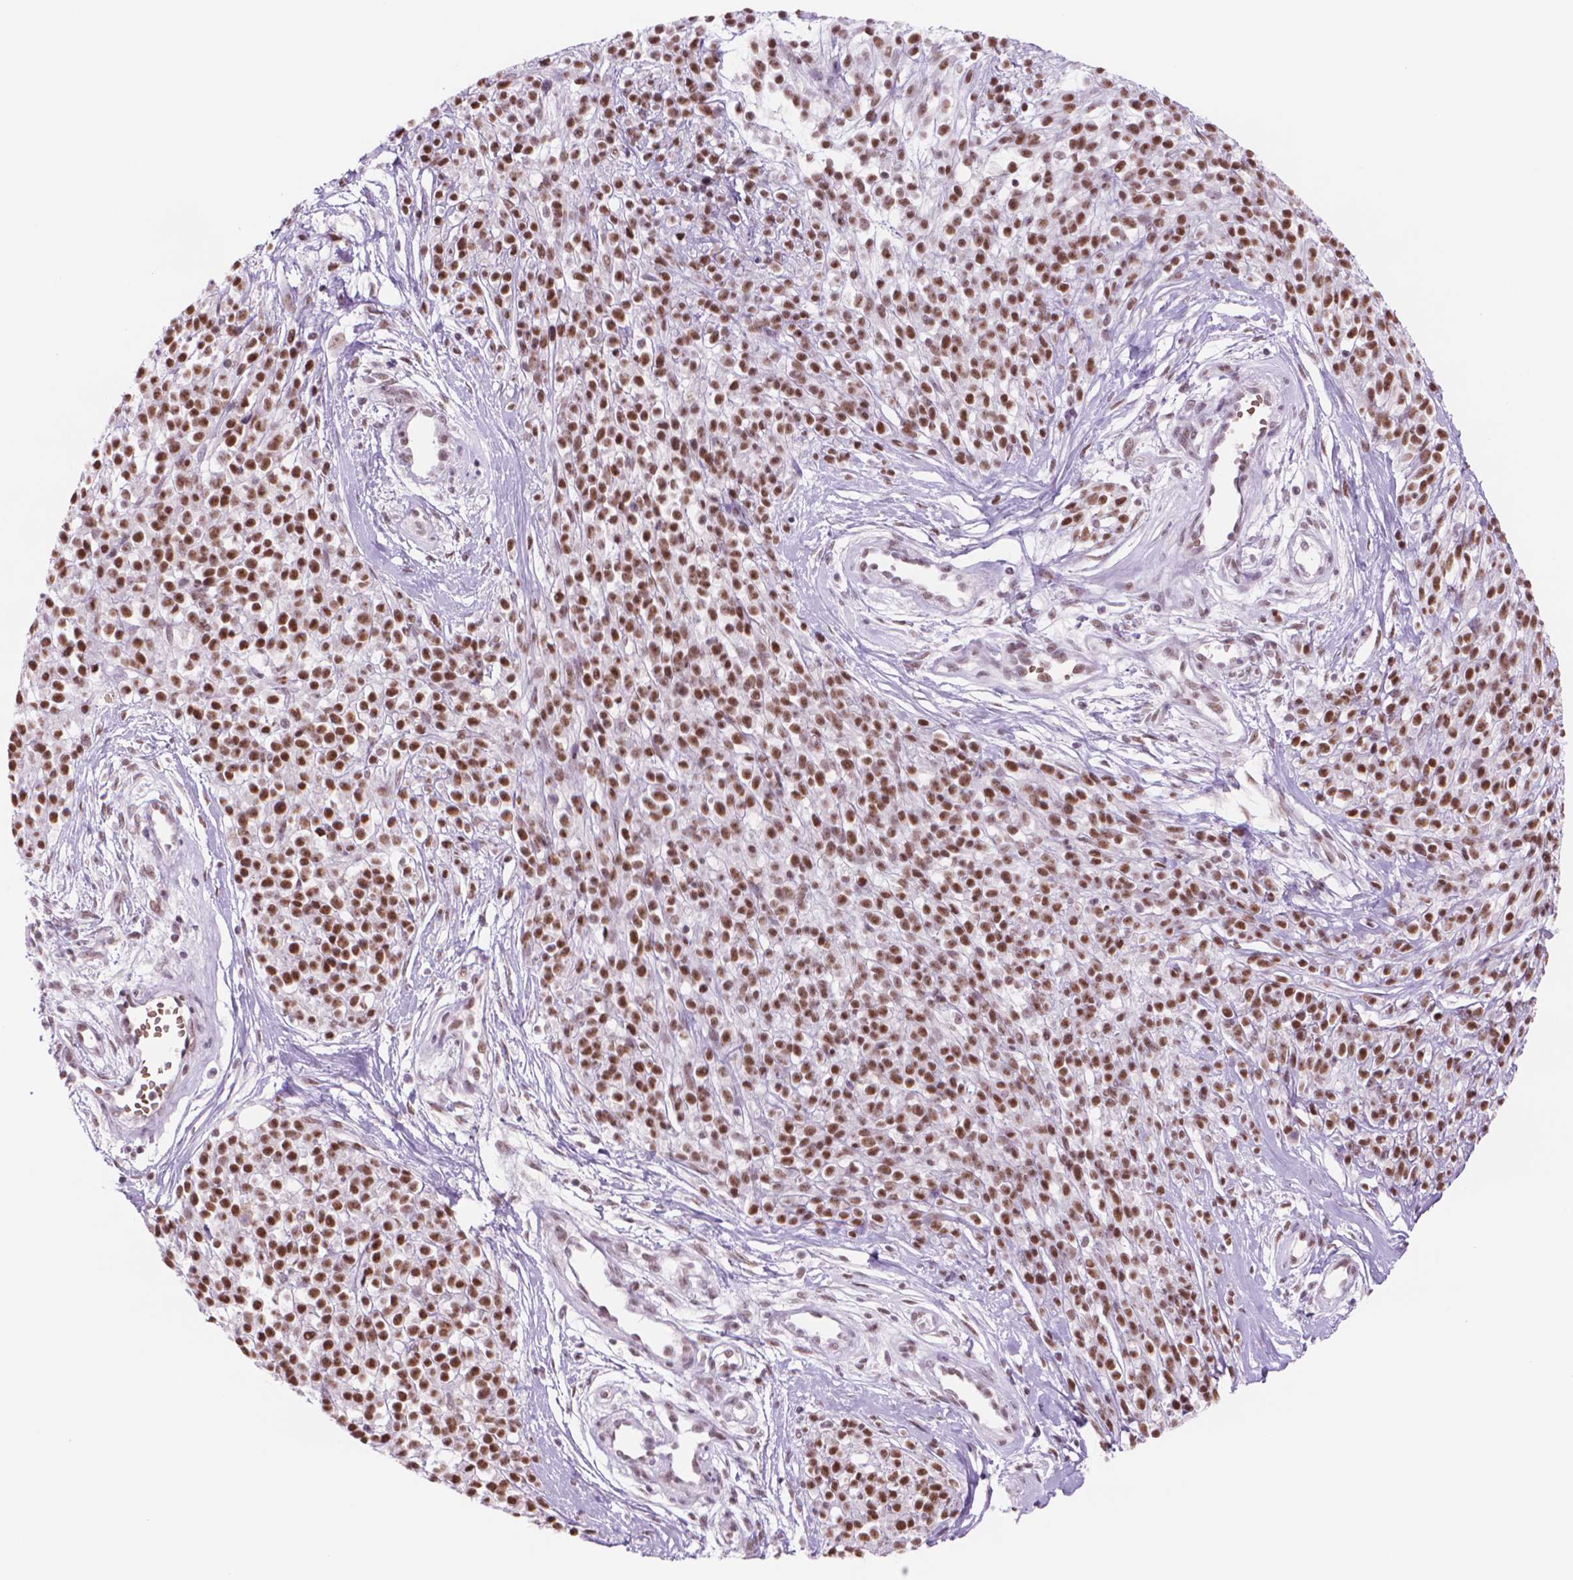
{"staining": {"intensity": "moderate", "quantity": ">75%", "location": "nuclear"}, "tissue": "melanoma", "cell_type": "Tumor cells", "image_type": "cancer", "snomed": [{"axis": "morphology", "description": "Malignant melanoma, NOS"}, {"axis": "topography", "description": "Skin"}, {"axis": "topography", "description": "Skin of trunk"}], "caption": "High-power microscopy captured an immunohistochemistry (IHC) histopathology image of melanoma, revealing moderate nuclear positivity in approximately >75% of tumor cells.", "gene": "POLR3D", "patient": {"sex": "male", "age": 74}}